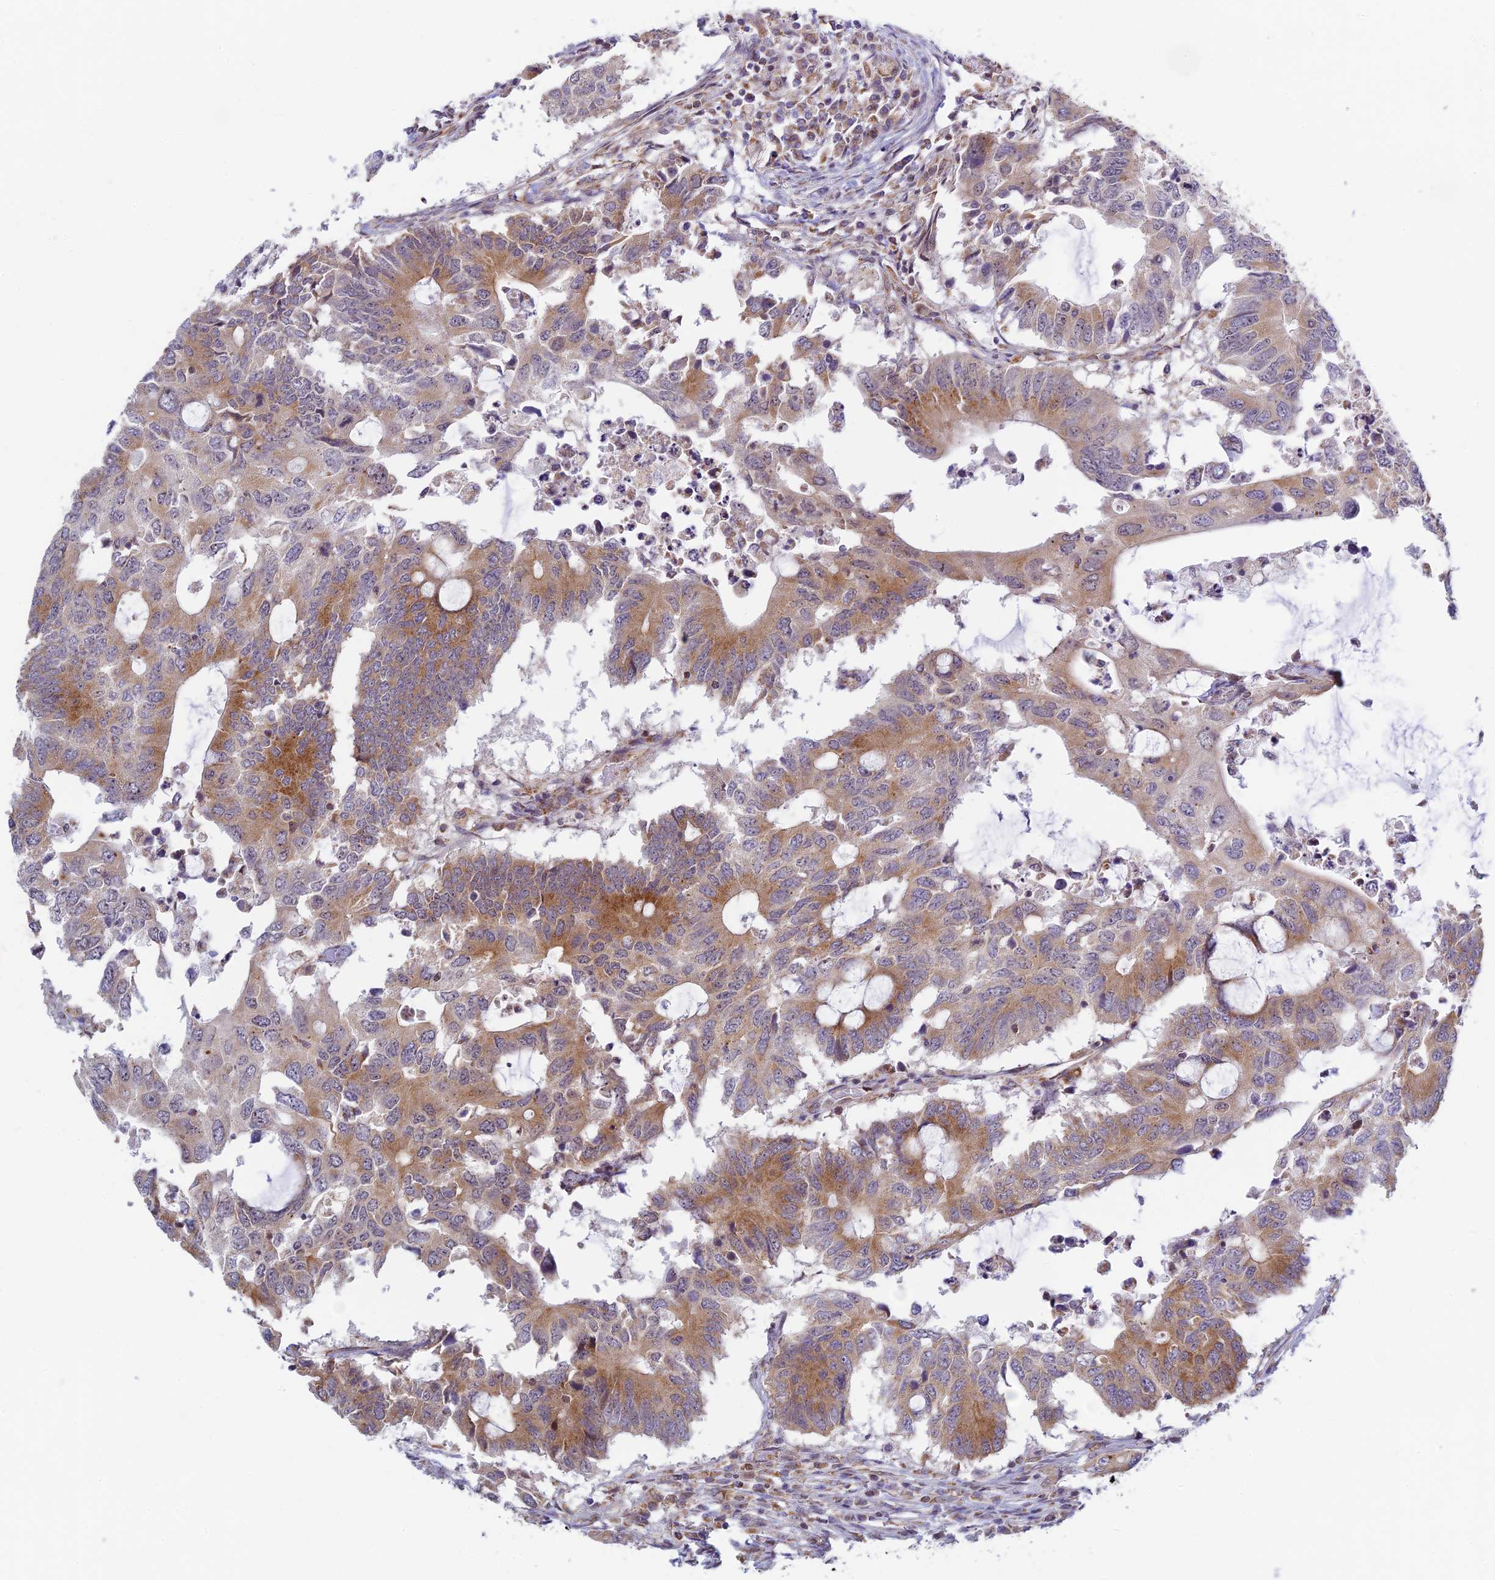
{"staining": {"intensity": "moderate", "quantity": "25%-75%", "location": "cytoplasmic/membranous"}, "tissue": "colorectal cancer", "cell_type": "Tumor cells", "image_type": "cancer", "snomed": [{"axis": "morphology", "description": "Adenocarcinoma, NOS"}, {"axis": "topography", "description": "Colon"}], "caption": "A histopathology image of human adenocarcinoma (colorectal) stained for a protein displays moderate cytoplasmic/membranous brown staining in tumor cells.", "gene": "HOOK2", "patient": {"sex": "male", "age": 71}}